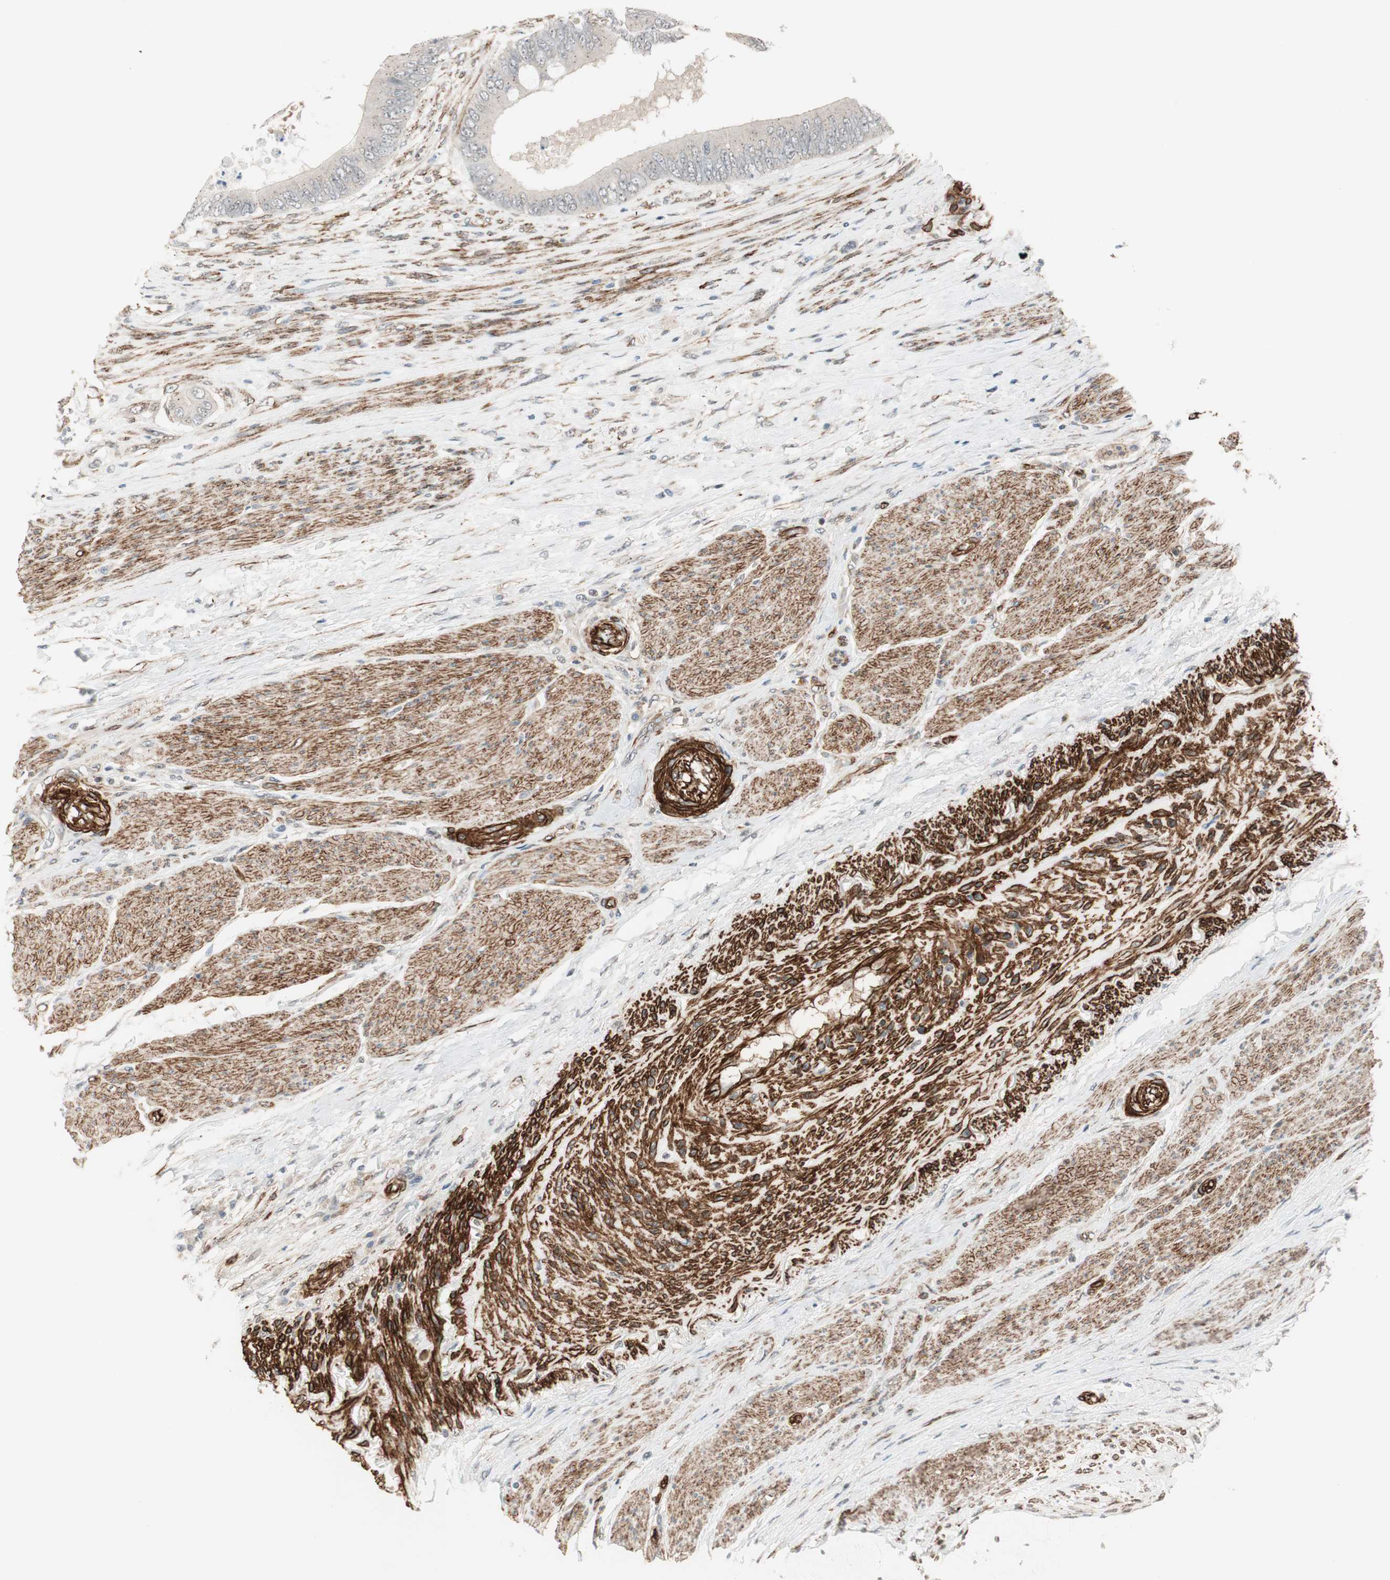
{"staining": {"intensity": "negative", "quantity": "none", "location": "none"}, "tissue": "colorectal cancer", "cell_type": "Tumor cells", "image_type": "cancer", "snomed": [{"axis": "morphology", "description": "Adenocarcinoma, NOS"}, {"axis": "topography", "description": "Rectum"}], "caption": "This is a micrograph of immunohistochemistry staining of adenocarcinoma (colorectal), which shows no expression in tumor cells.", "gene": "CDK19", "patient": {"sex": "female", "age": 77}}